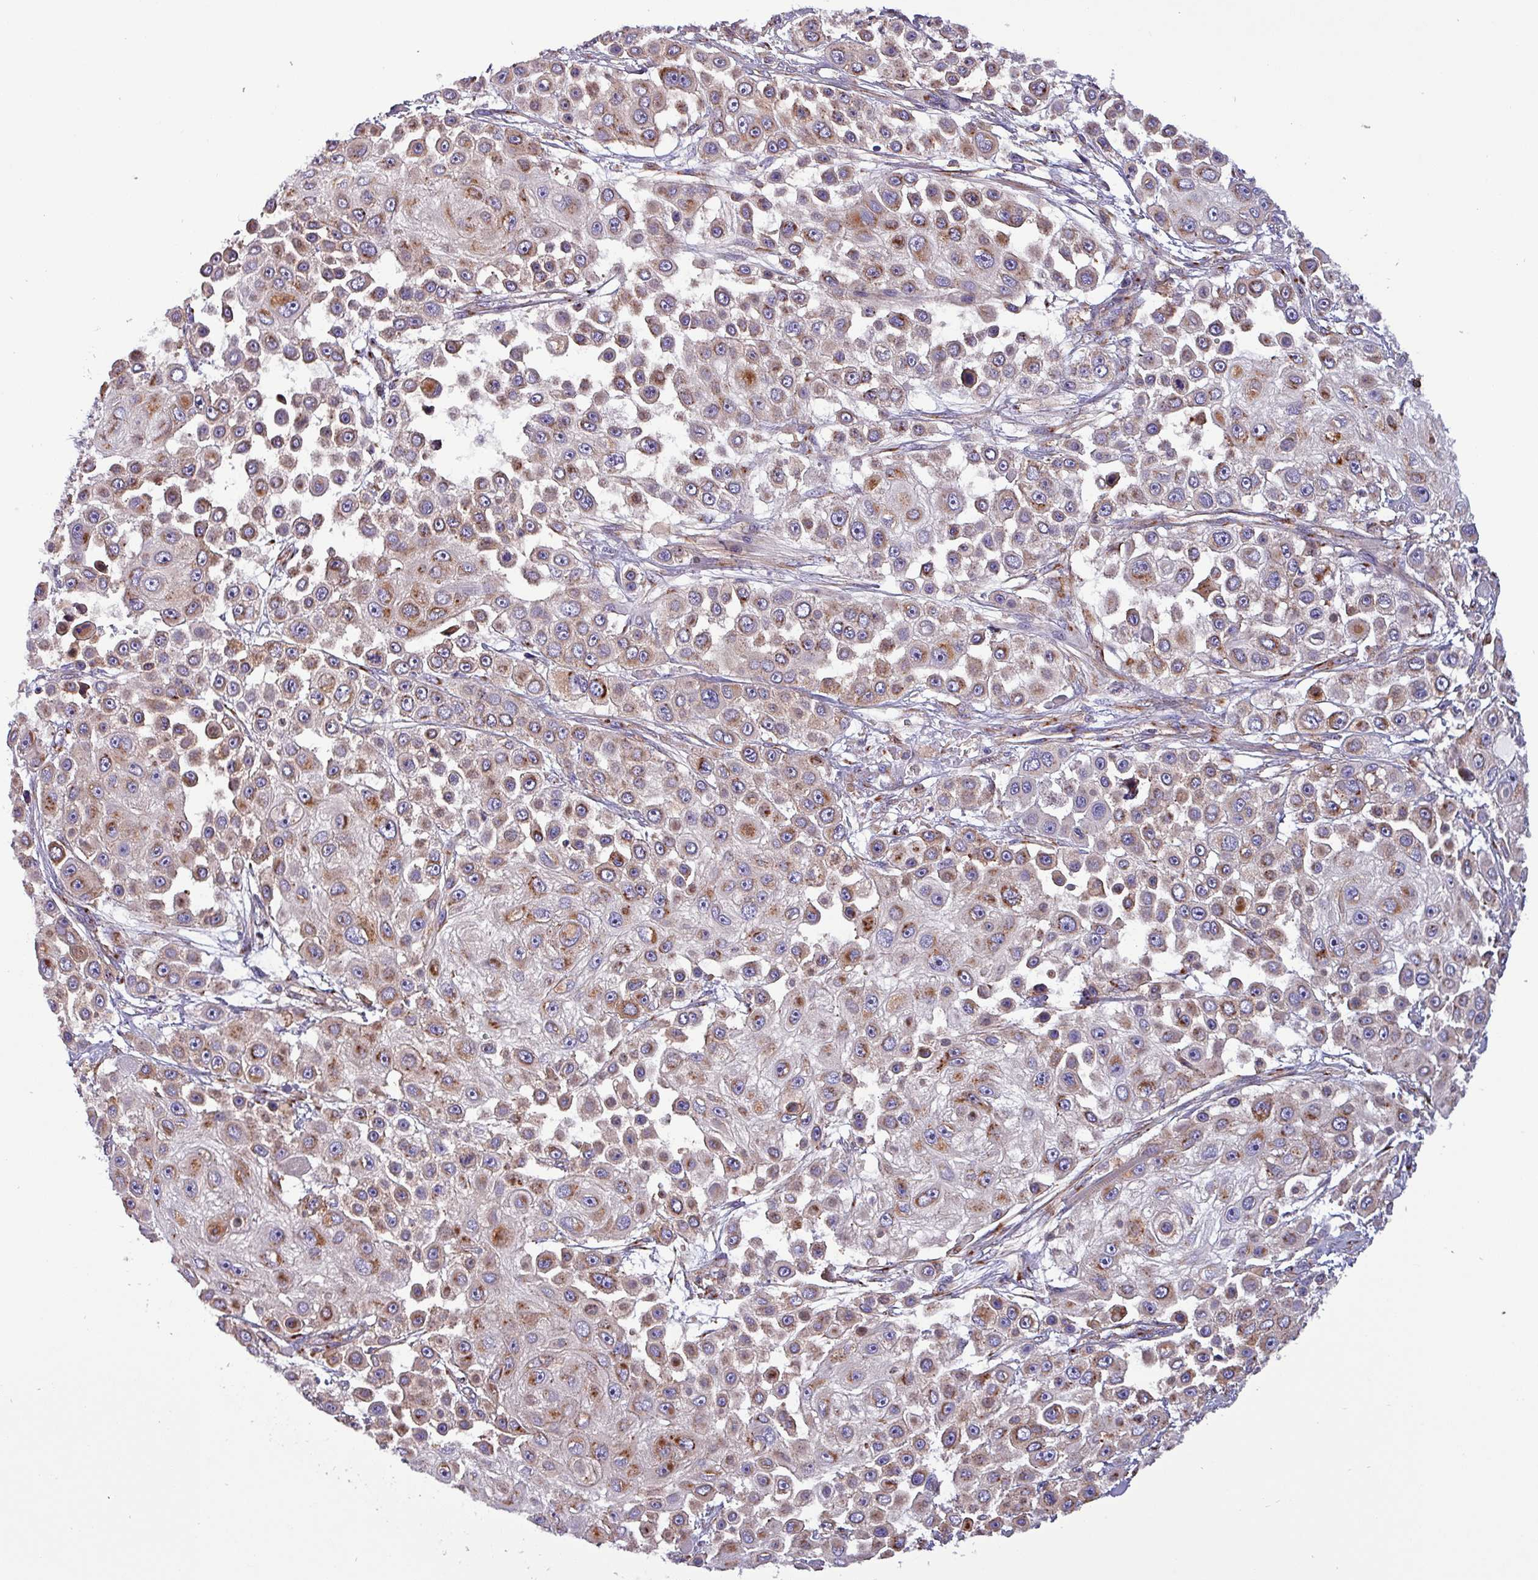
{"staining": {"intensity": "moderate", "quantity": ">75%", "location": "cytoplasmic/membranous"}, "tissue": "skin cancer", "cell_type": "Tumor cells", "image_type": "cancer", "snomed": [{"axis": "morphology", "description": "Squamous cell carcinoma, NOS"}, {"axis": "topography", "description": "Skin"}], "caption": "This is an image of immunohistochemistry staining of skin cancer (squamous cell carcinoma), which shows moderate expression in the cytoplasmic/membranous of tumor cells.", "gene": "VAMP4", "patient": {"sex": "male", "age": 67}}